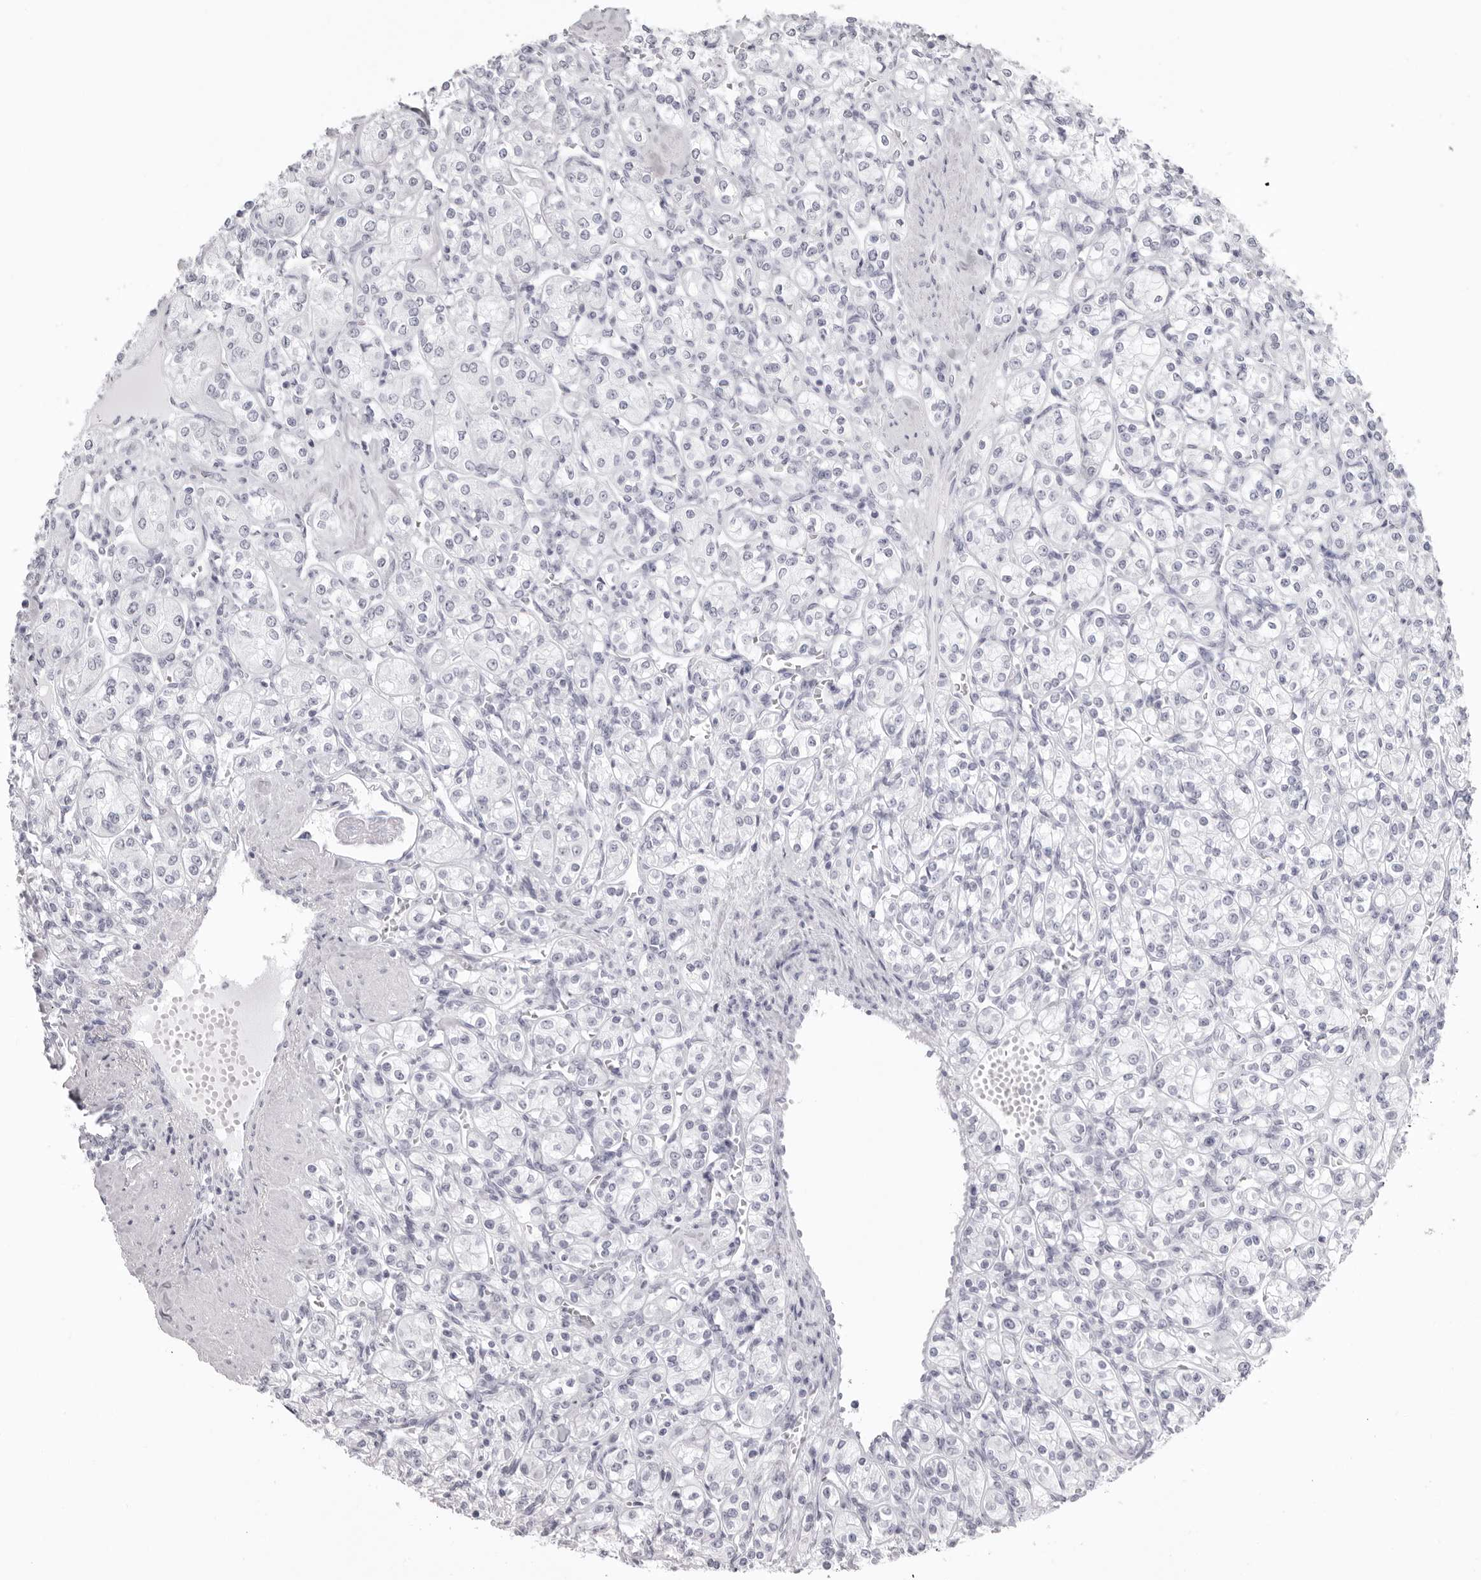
{"staining": {"intensity": "negative", "quantity": "none", "location": "none"}, "tissue": "renal cancer", "cell_type": "Tumor cells", "image_type": "cancer", "snomed": [{"axis": "morphology", "description": "Adenocarcinoma, NOS"}, {"axis": "topography", "description": "Kidney"}], "caption": "Tumor cells show no significant positivity in renal cancer.", "gene": "KLK9", "patient": {"sex": "male", "age": 77}}